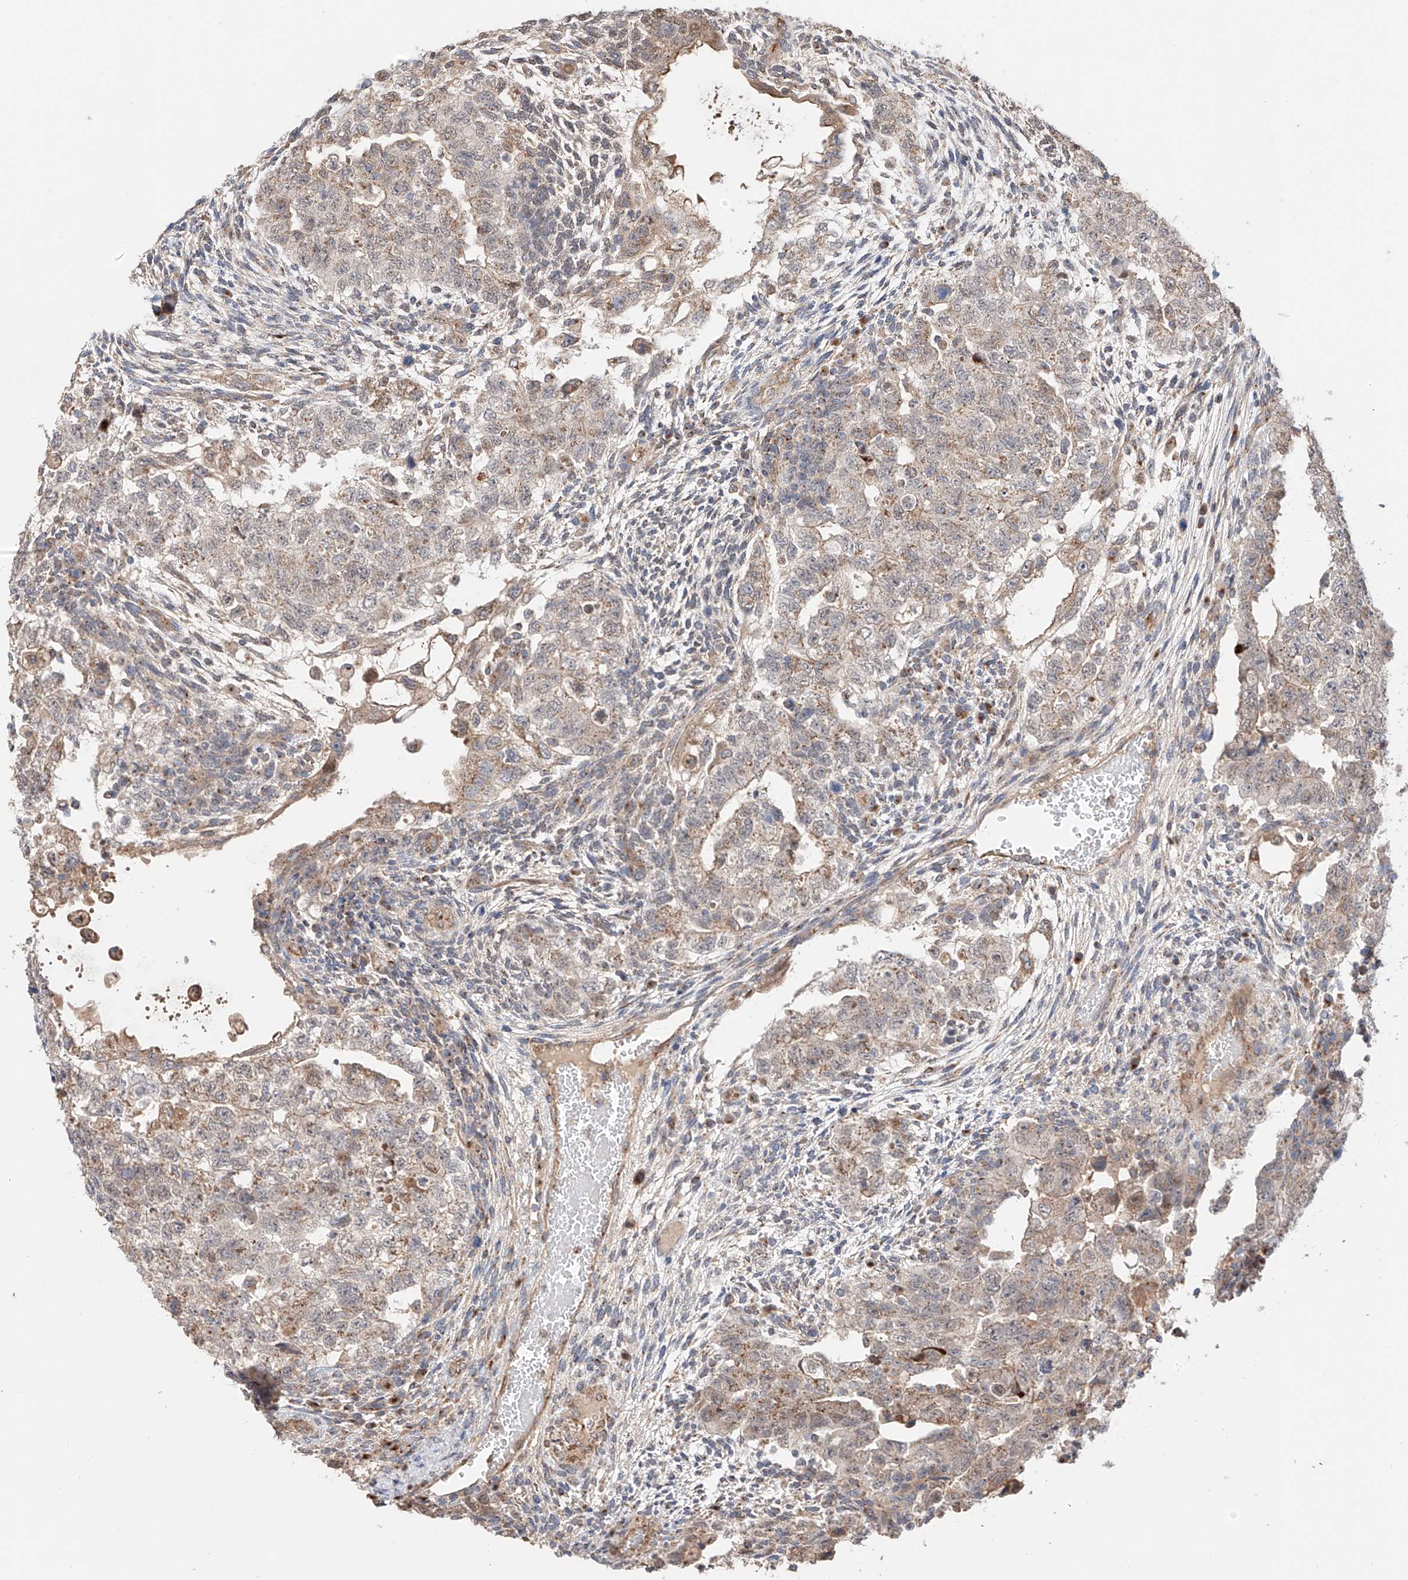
{"staining": {"intensity": "moderate", "quantity": "<25%", "location": "cytoplasmic/membranous"}, "tissue": "testis cancer", "cell_type": "Tumor cells", "image_type": "cancer", "snomed": [{"axis": "morphology", "description": "Carcinoma, Embryonal, NOS"}, {"axis": "topography", "description": "Testis"}], "caption": "DAB (3,3'-diaminobenzidine) immunohistochemical staining of testis cancer reveals moderate cytoplasmic/membranous protein positivity in approximately <25% of tumor cells.", "gene": "MOSPD1", "patient": {"sex": "male", "age": 36}}